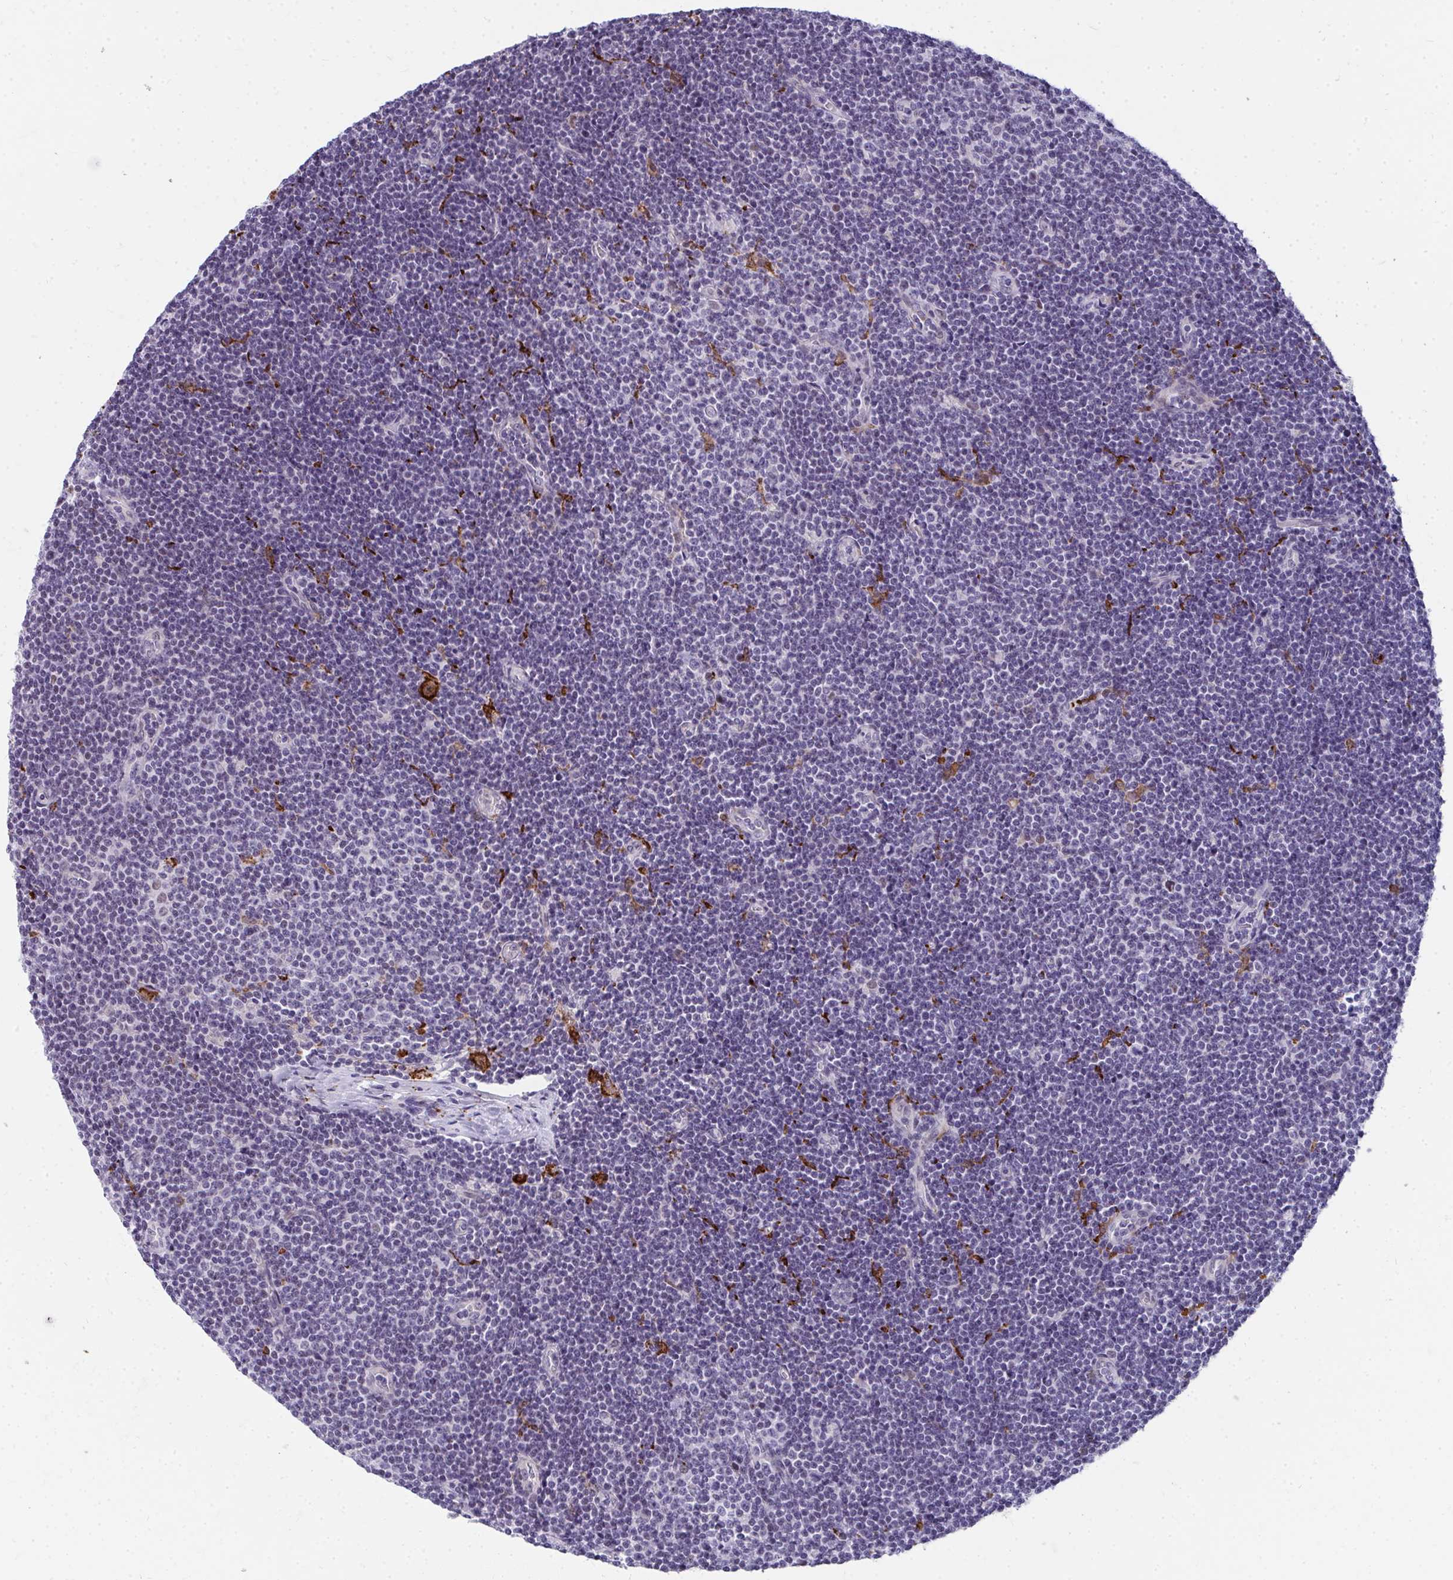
{"staining": {"intensity": "negative", "quantity": "none", "location": "none"}, "tissue": "lymphoma", "cell_type": "Tumor cells", "image_type": "cancer", "snomed": [{"axis": "morphology", "description": "Malignant lymphoma, non-Hodgkin's type, Low grade"}, {"axis": "topography", "description": "Lymph node"}], "caption": "An image of lymphoma stained for a protein demonstrates no brown staining in tumor cells.", "gene": "CD163", "patient": {"sex": "male", "age": 48}}